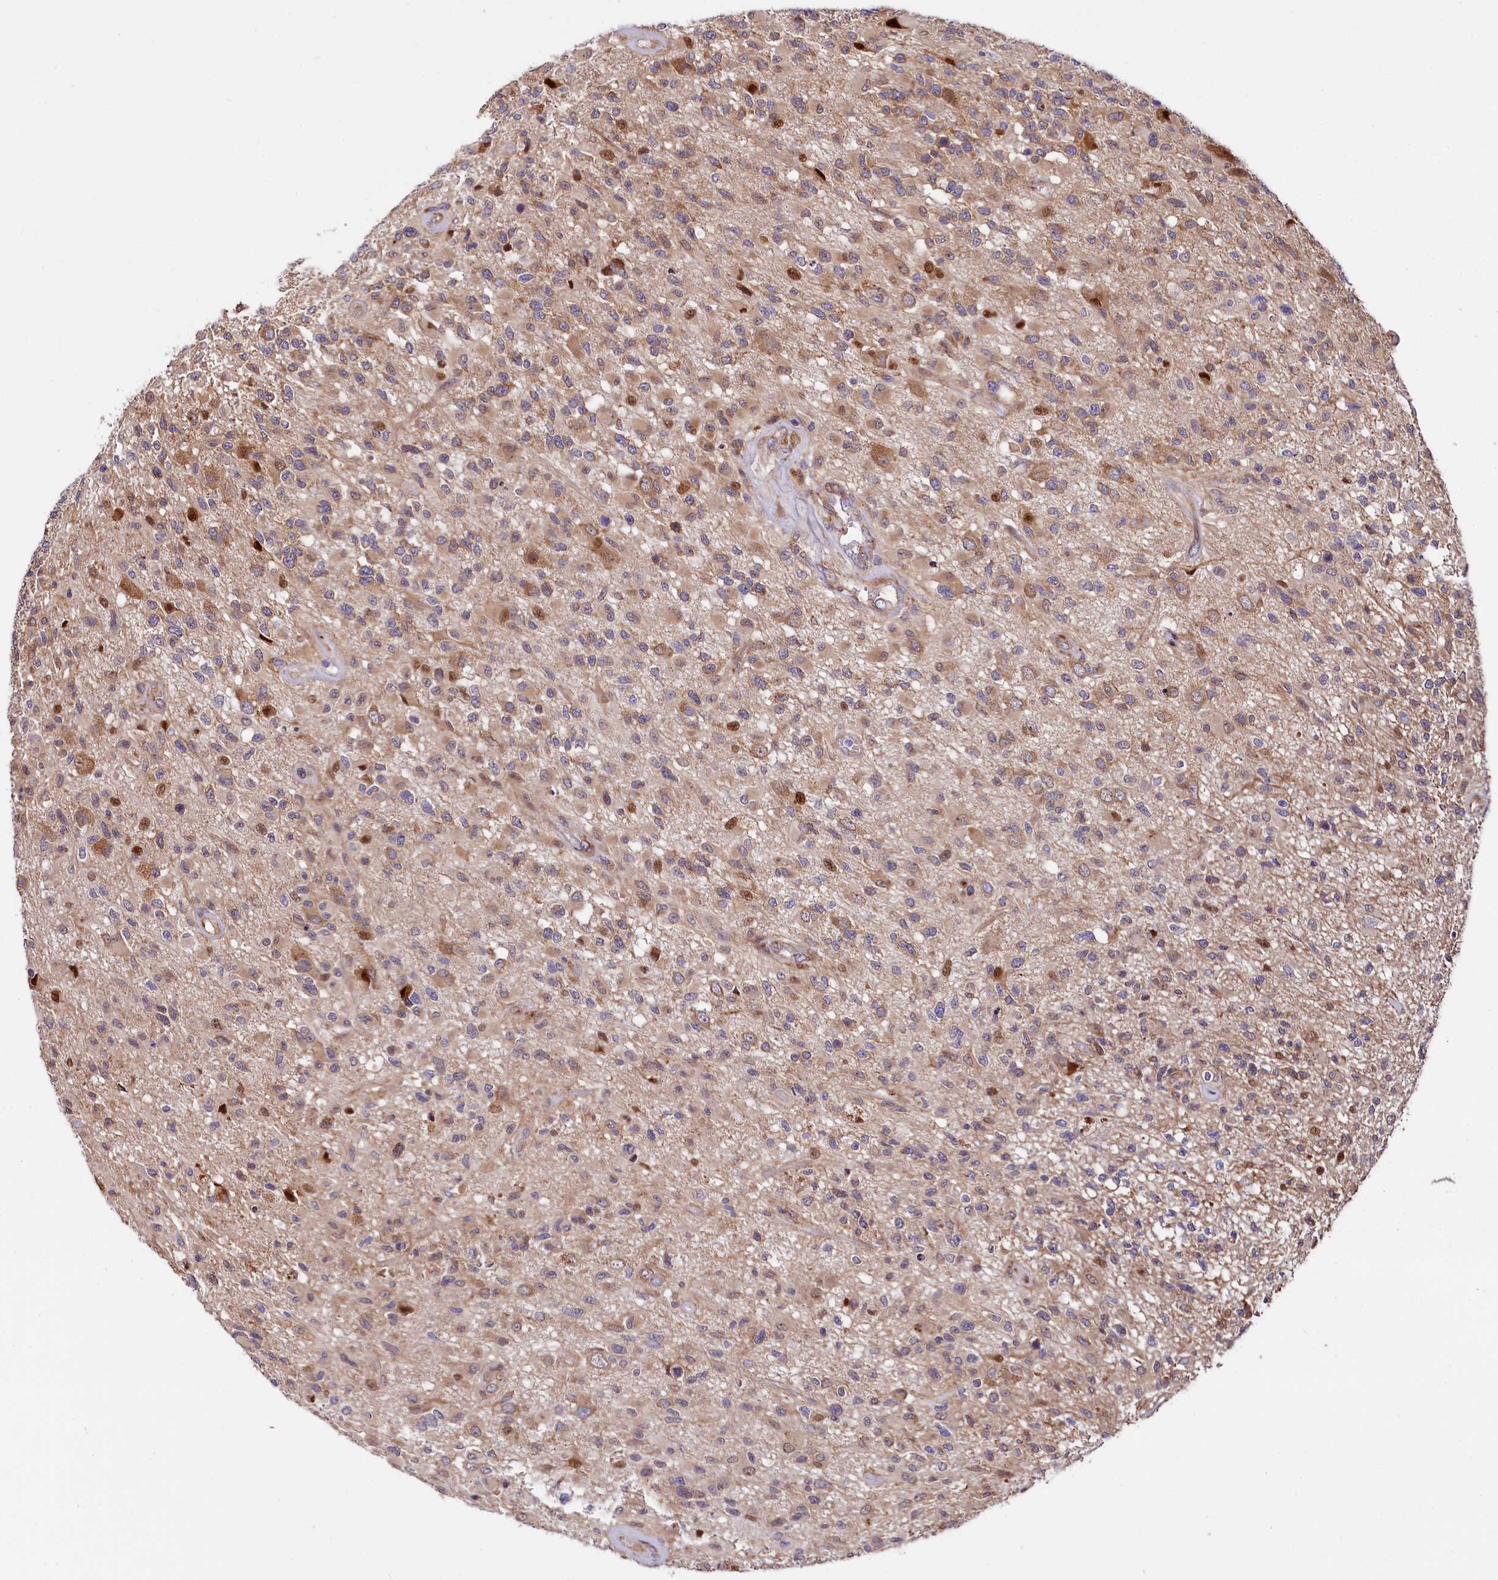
{"staining": {"intensity": "moderate", "quantity": "25%-75%", "location": "cytoplasmic/membranous,nuclear"}, "tissue": "glioma", "cell_type": "Tumor cells", "image_type": "cancer", "snomed": [{"axis": "morphology", "description": "Glioma, malignant, High grade"}, {"axis": "morphology", "description": "Glioblastoma, NOS"}, {"axis": "topography", "description": "Brain"}], "caption": "Glioma stained with a brown dye exhibits moderate cytoplasmic/membranous and nuclear positive staining in approximately 25%-75% of tumor cells.", "gene": "PDZRN3", "patient": {"sex": "male", "age": 60}}